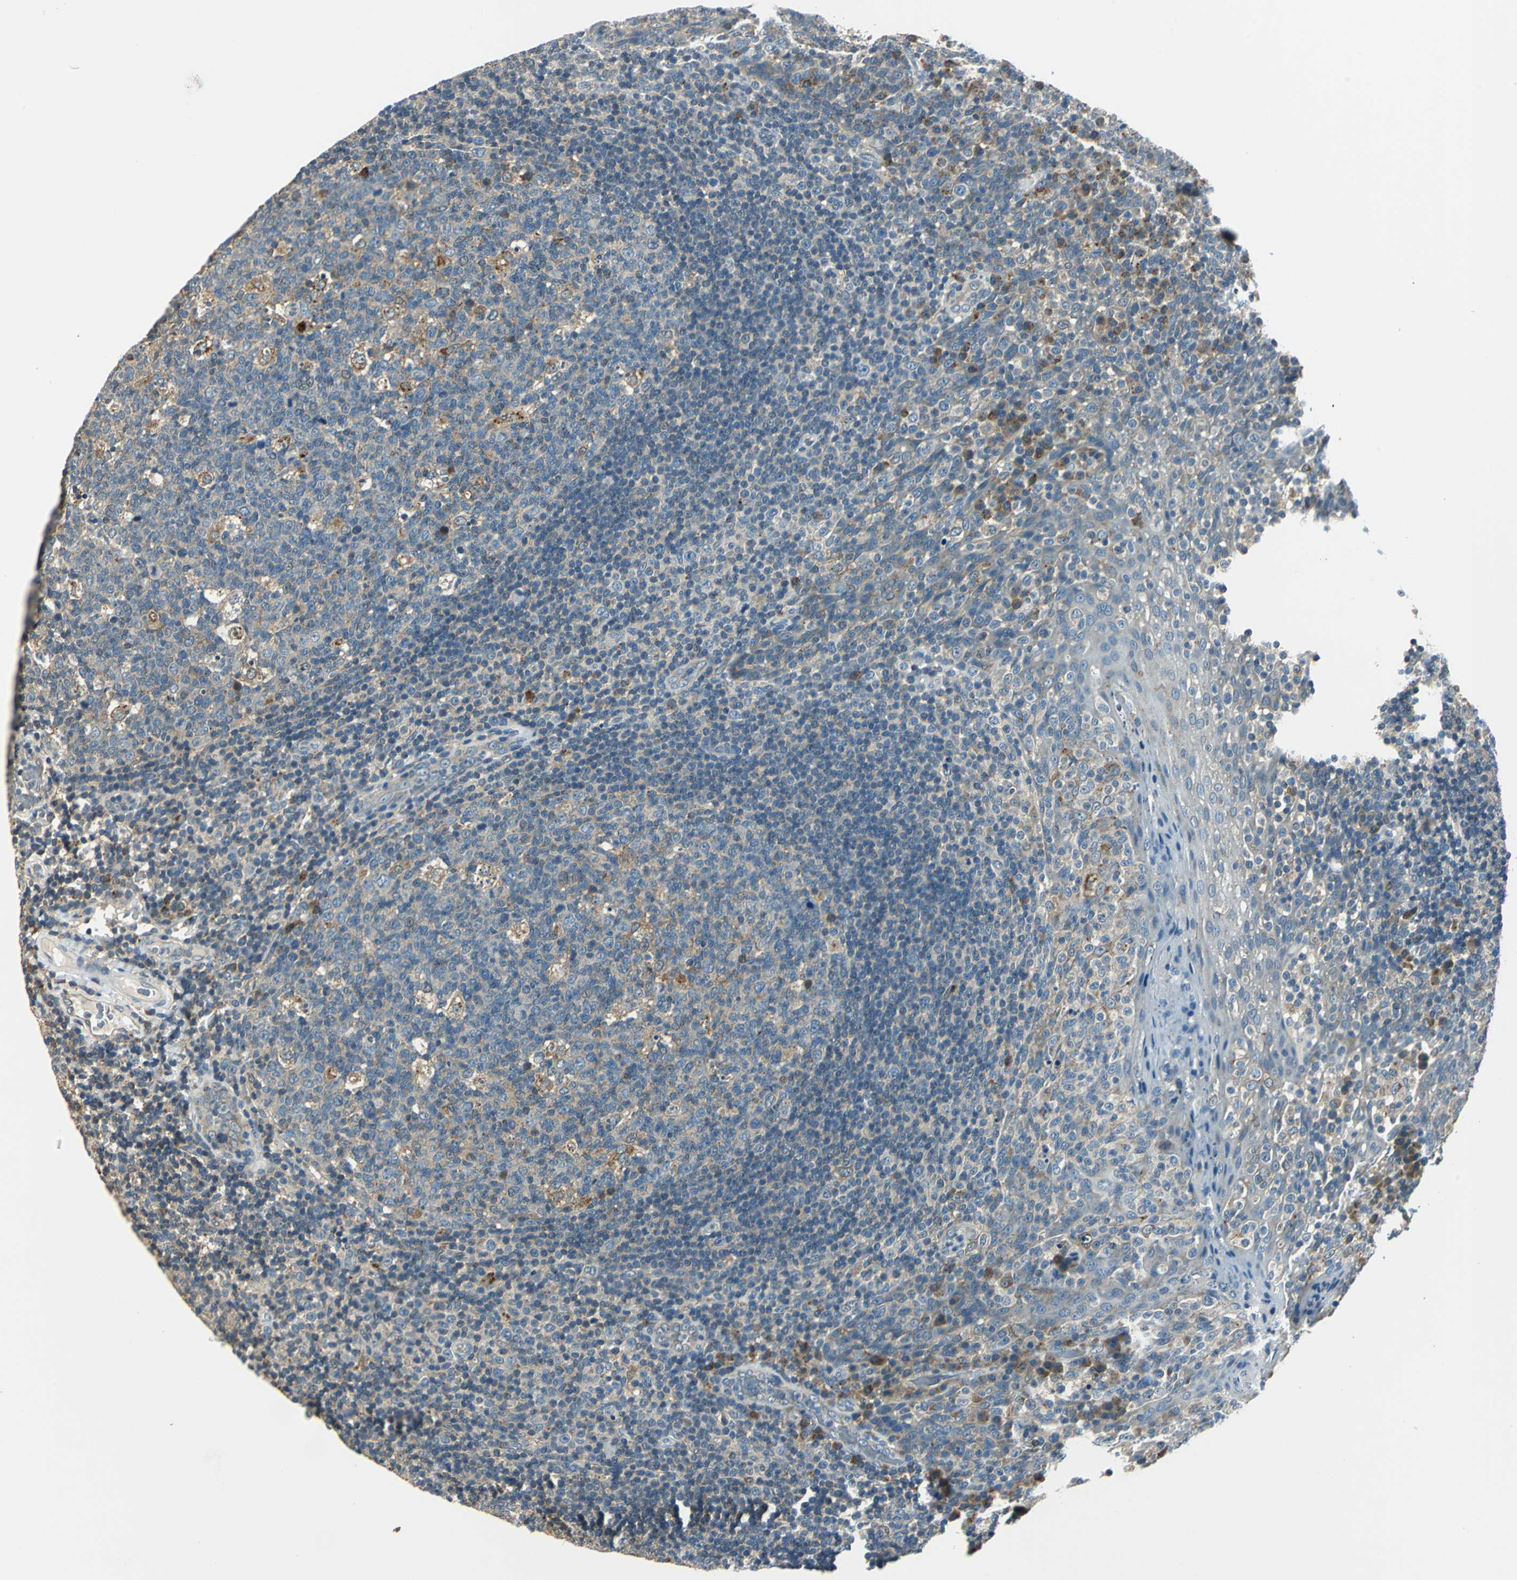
{"staining": {"intensity": "weak", "quantity": "<25%", "location": "cytoplasmic/membranous"}, "tissue": "tonsil", "cell_type": "Germinal center cells", "image_type": "normal", "snomed": [{"axis": "morphology", "description": "Normal tissue, NOS"}, {"axis": "topography", "description": "Tonsil"}], "caption": "Immunohistochemistry (IHC) photomicrograph of benign human tonsil stained for a protein (brown), which exhibits no positivity in germinal center cells. (Immunohistochemistry (IHC), brightfield microscopy, high magnification).", "gene": "NIT1", "patient": {"sex": "male", "age": 17}}